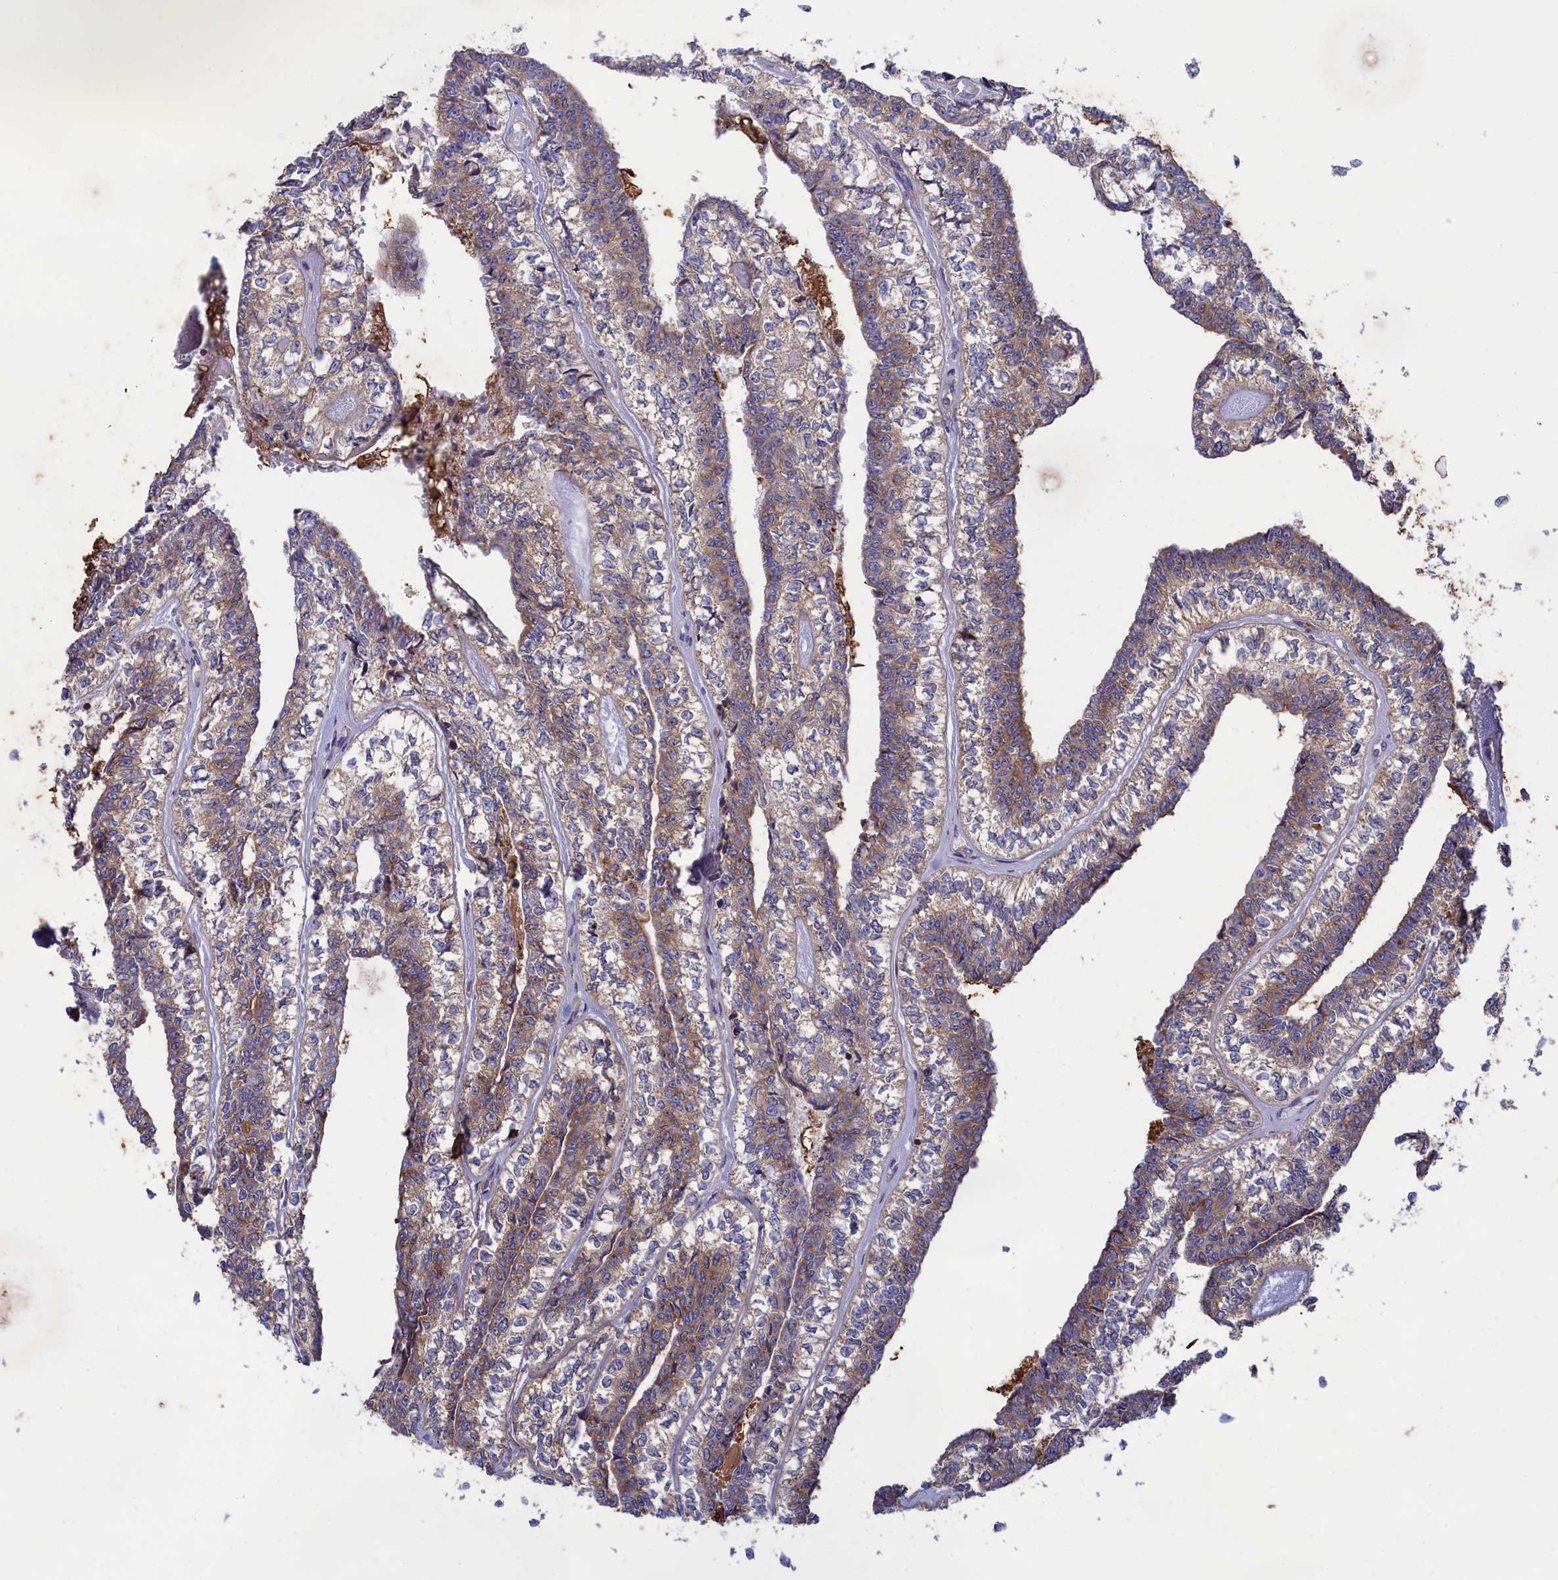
{"staining": {"intensity": "weak", "quantity": ">75%", "location": "cytoplasmic/membranous"}, "tissue": "head and neck cancer", "cell_type": "Tumor cells", "image_type": "cancer", "snomed": [{"axis": "morphology", "description": "Adenocarcinoma, NOS"}, {"axis": "topography", "description": "Head-Neck"}], "caption": "The immunohistochemical stain highlights weak cytoplasmic/membranous positivity in tumor cells of head and neck cancer (adenocarcinoma) tissue. (Brightfield microscopy of DAB IHC at high magnification).", "gene": "SCAMP4", "patient": {"sex": "female", "age": 73}}